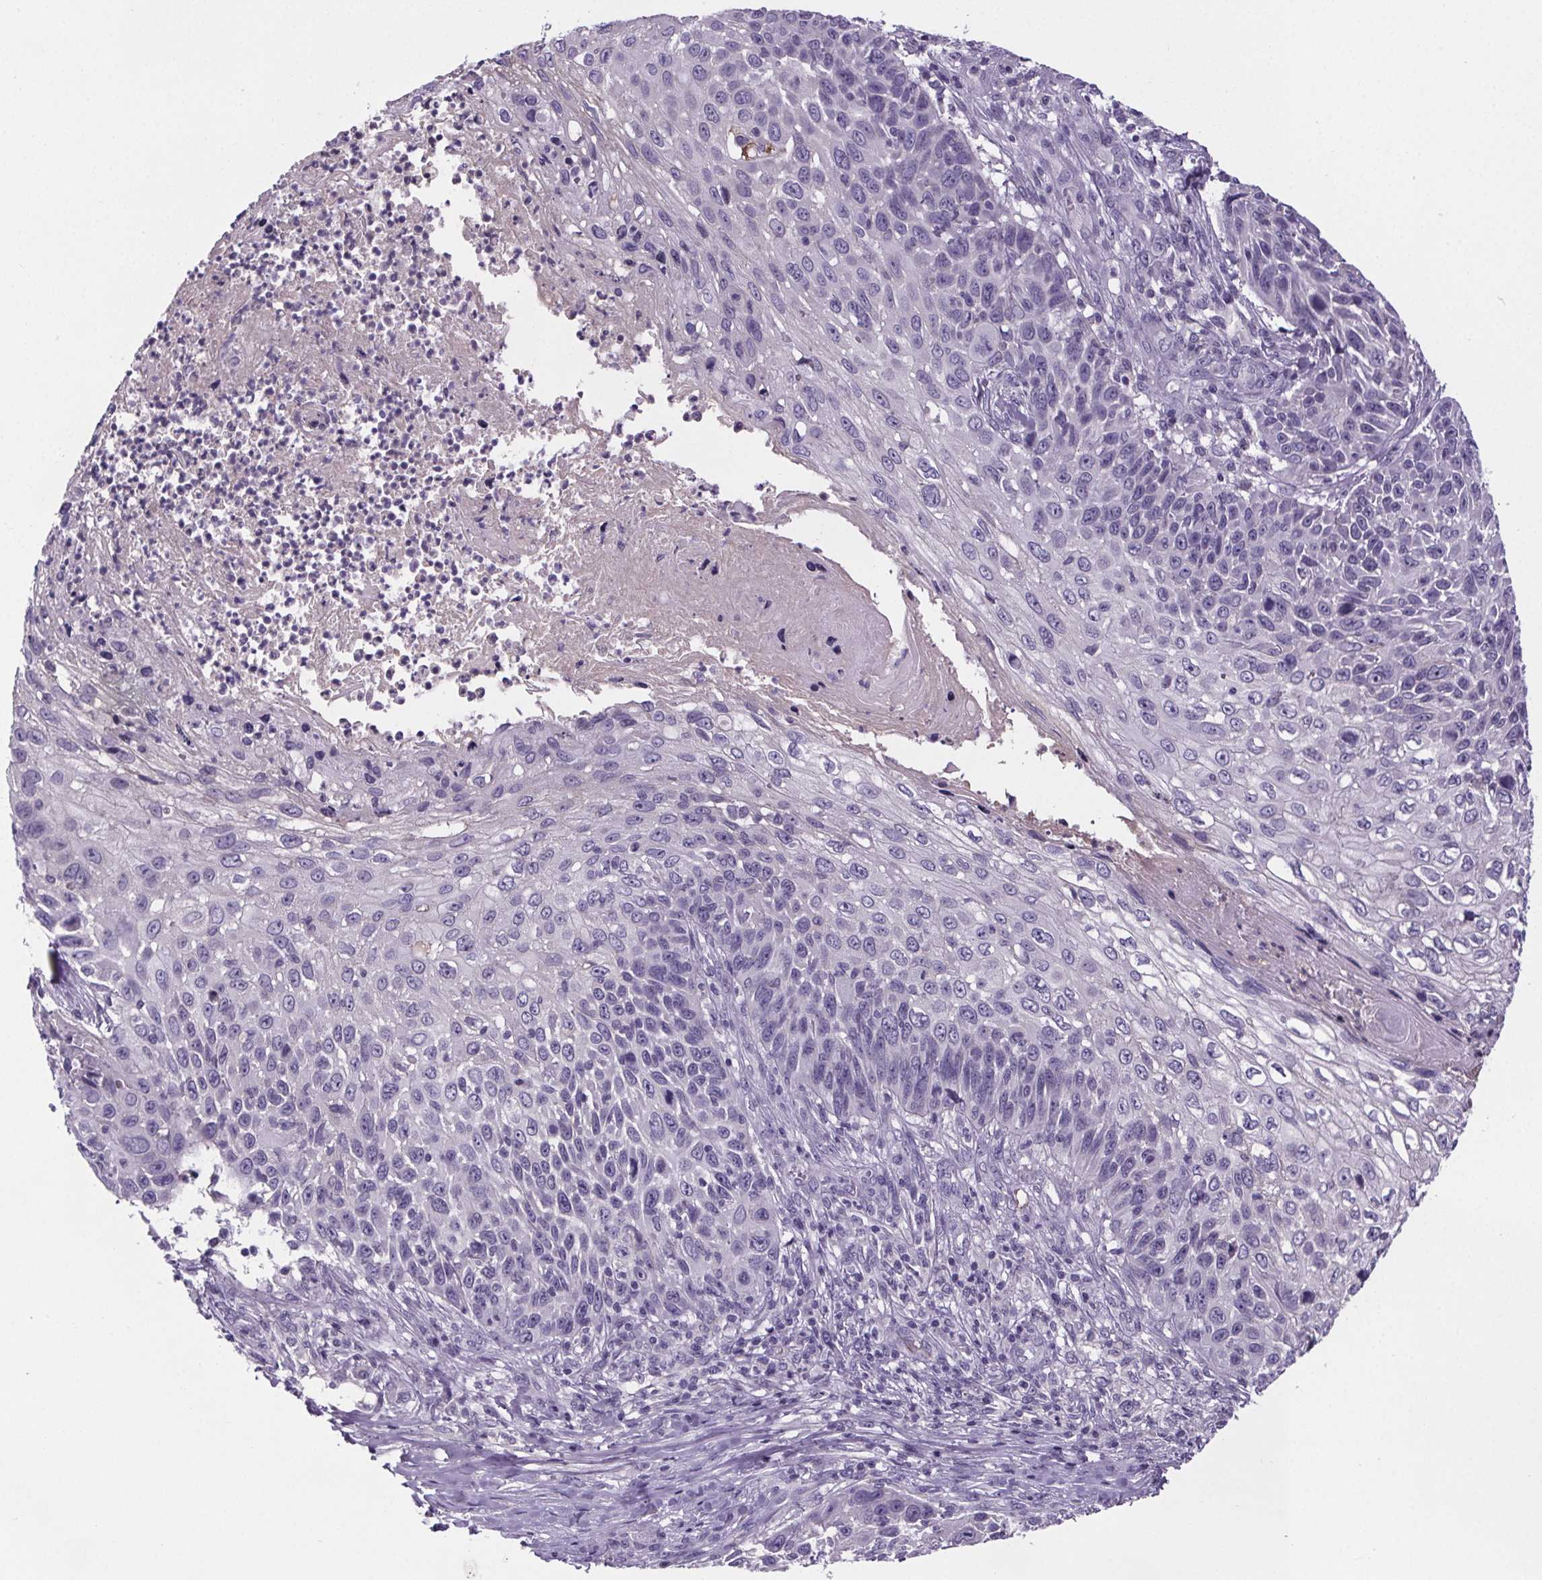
{"staining": {"intensity": "negative", "quantity": "none", "location": "none"}, "tissue": "skin cancer", "cell_type": "Tumor cells", "image_type": "cancer", "snomed": [{"axis": "morphology", "description": "Squamous cell carcinoma, NOS"}, {"axis": "topography", "description": "Skin"}], "caption": "Protein analysis of skin cancer displays no significant staining in tumor cells.", "gene": "CUBN", "patient": {"sex": "male", "age": 92}}